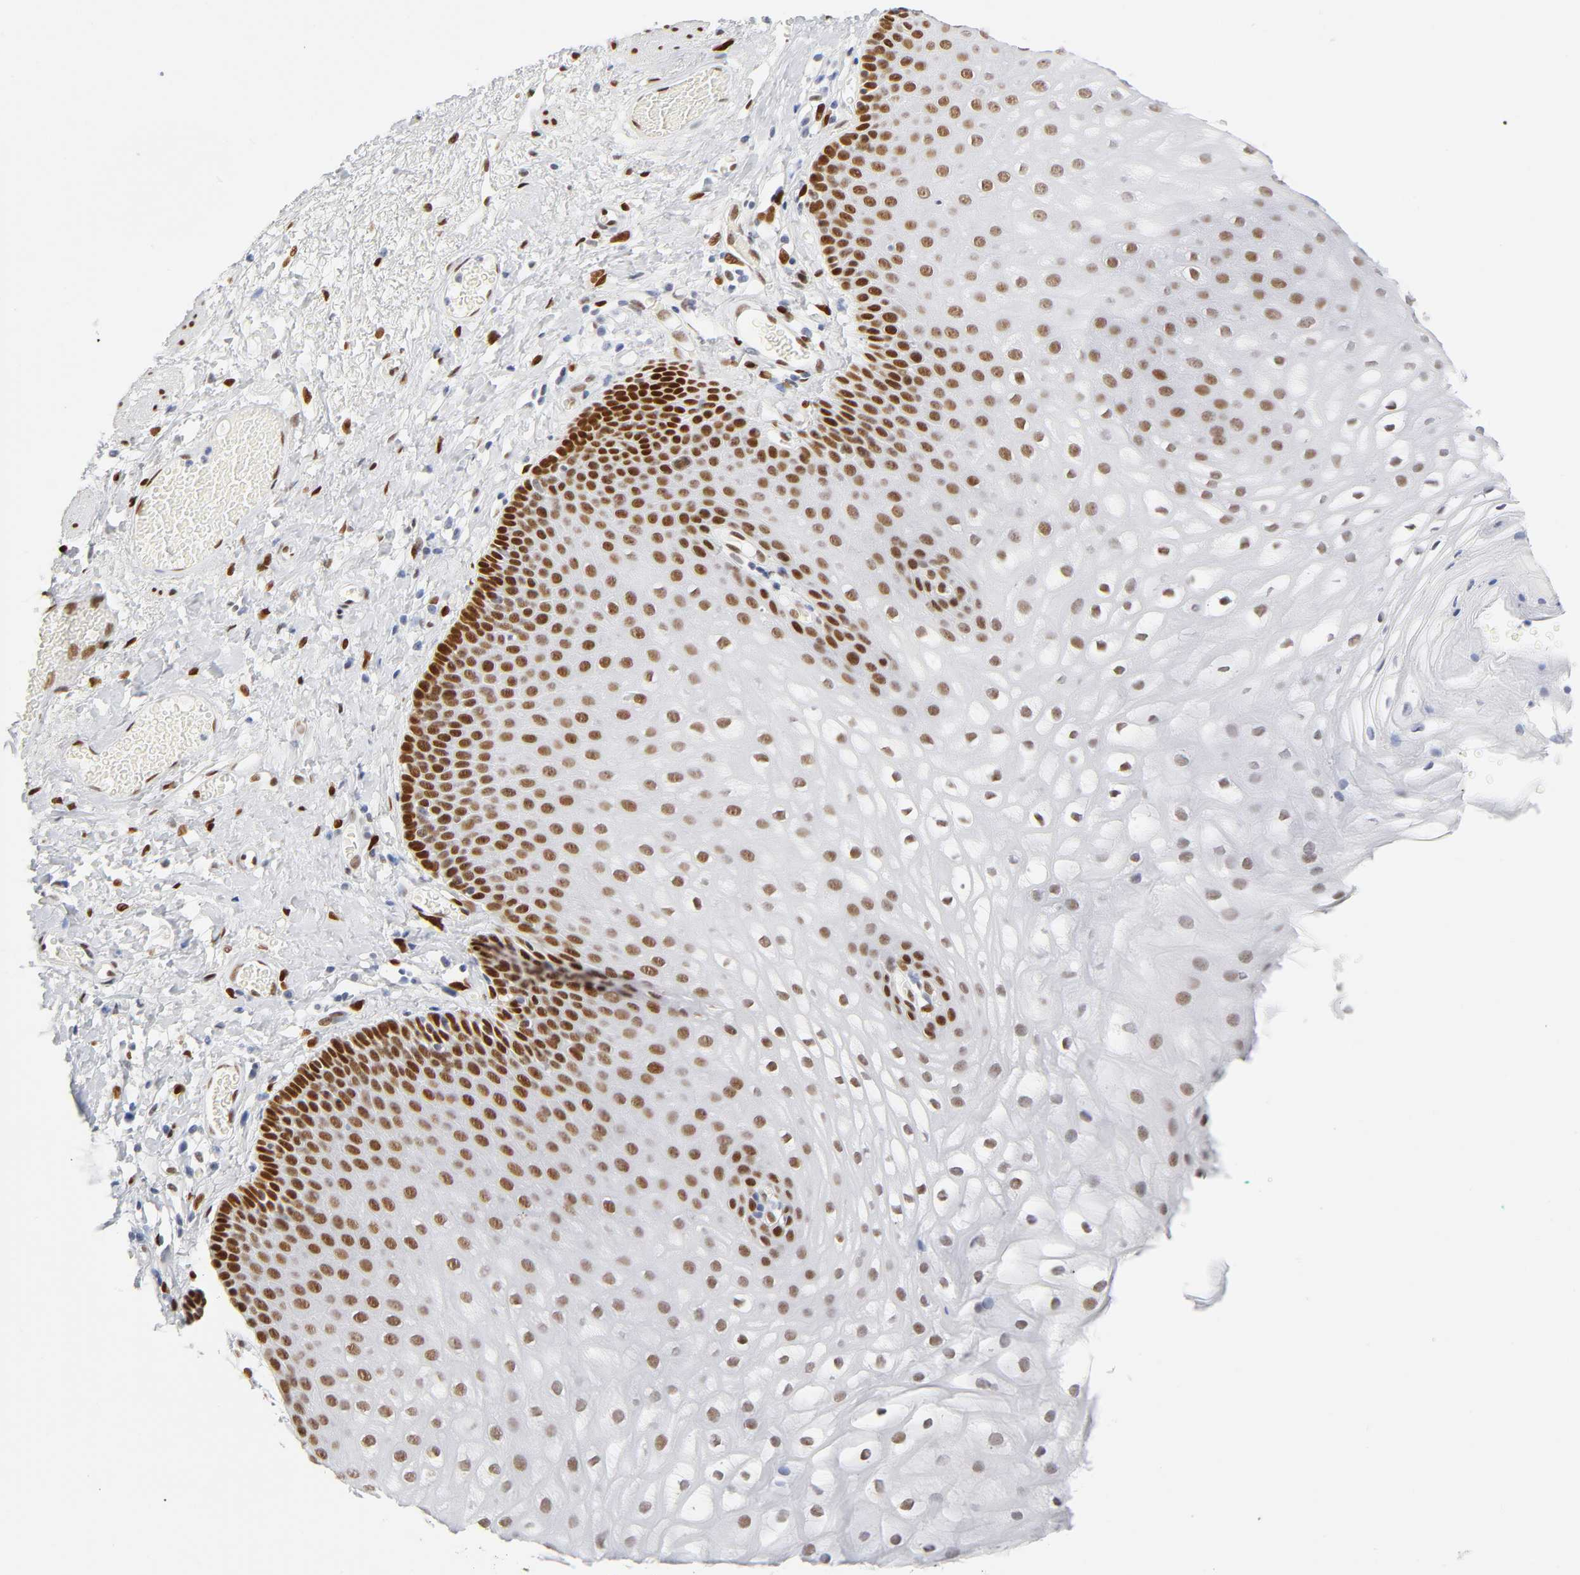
{"staining": {"intensity": "strong", "quantity": "25%-75%", "location": "nuclear"}, "tissue": "skin", "cell_type": "Epidermal cells", "image_type": "normal", "snomed": [{"axis": "morphology", "description": "Normal tissue, NOS"}, {"axis": "morphology", "description": "Hemorrhoids"}, {"axis": "morphology", "description": "Inflammation, NOS"}, {"axis": "topography", "description": "Anal"}], "caption": "Epidermal cells reveal high levels of strong nuclear staining in about 25%-75% of cells in normal human skin.", "gene": "NFIC", "patient": {"sex": "male", "age": 60}}